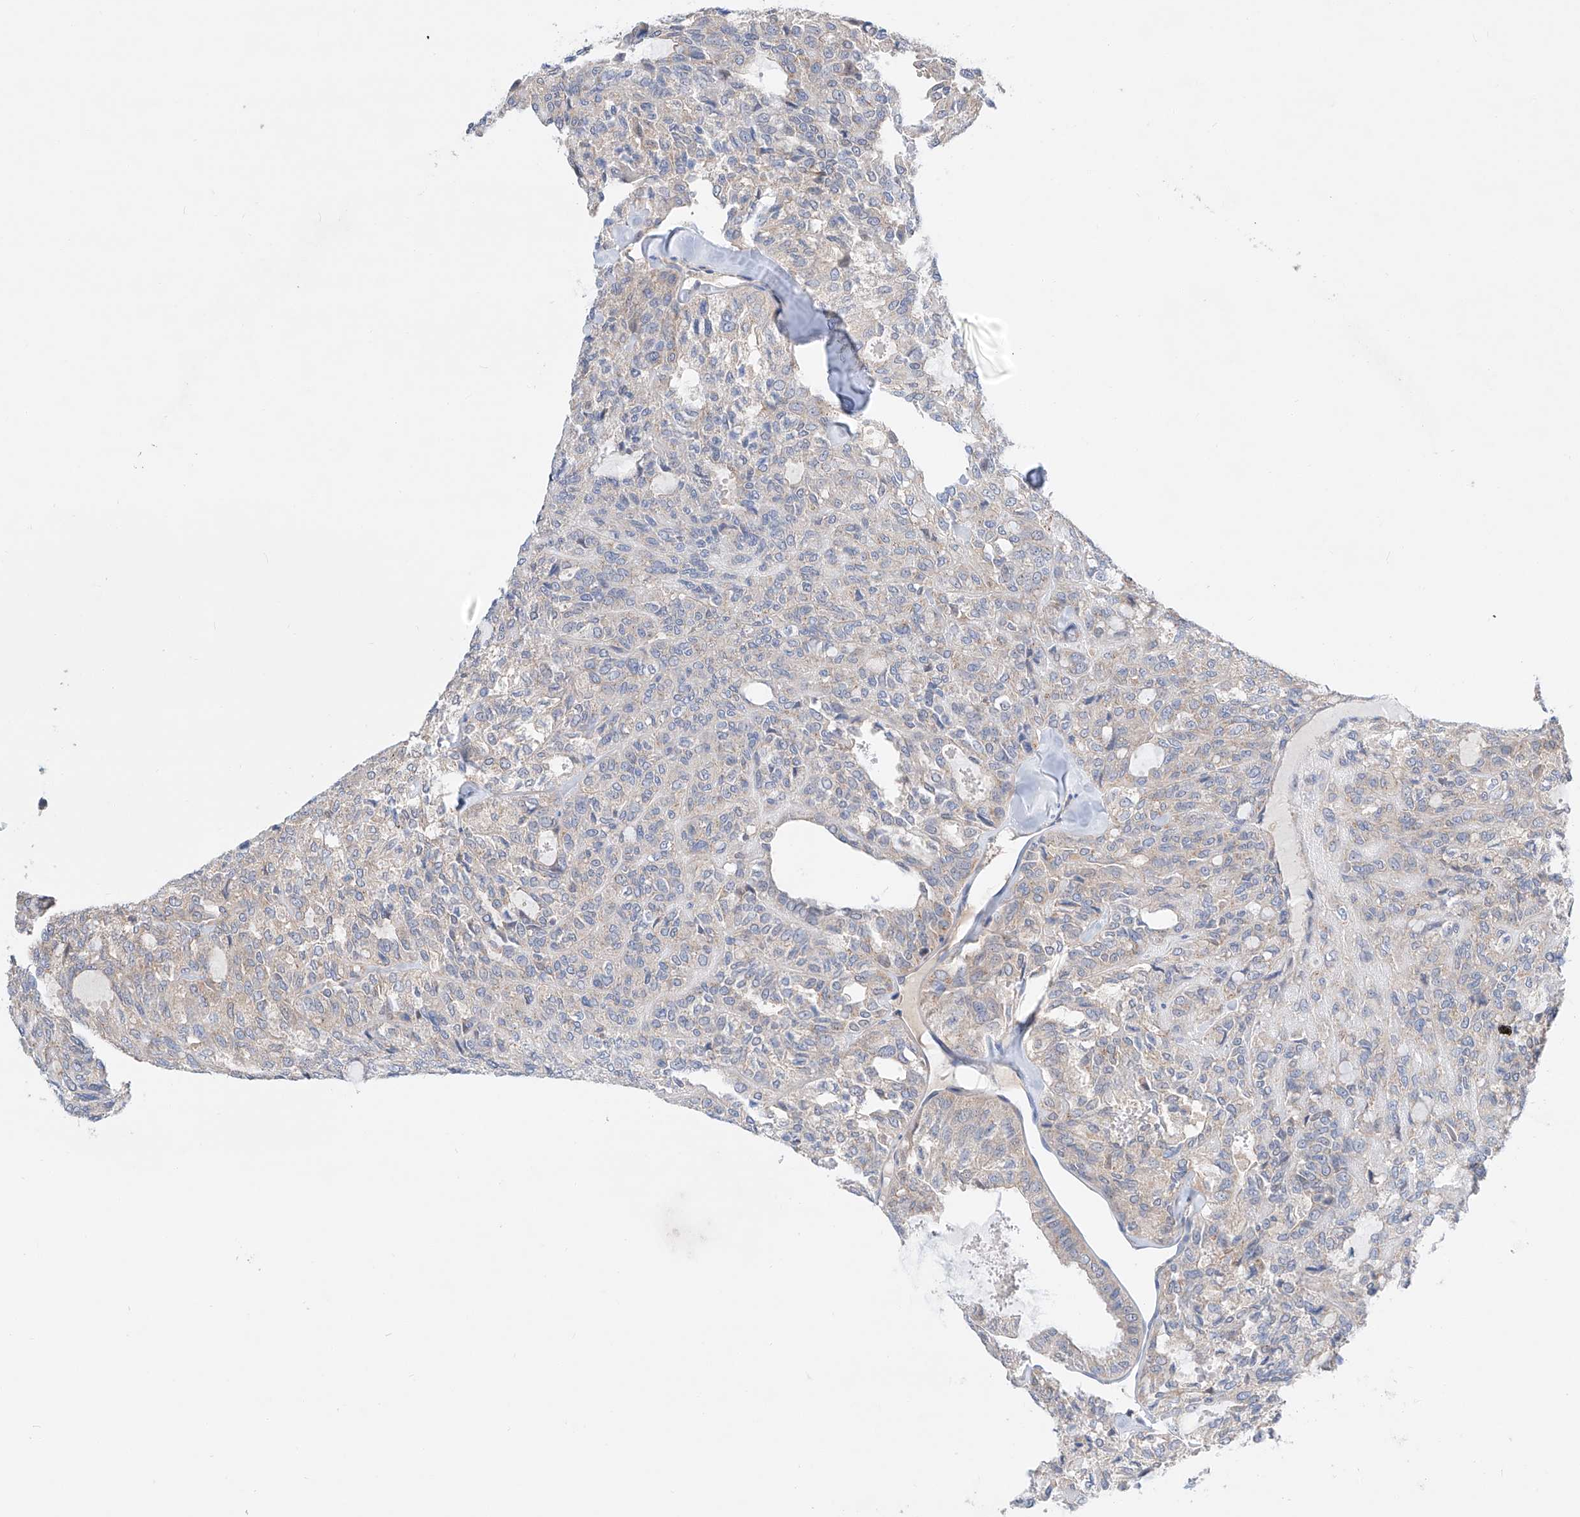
{"staining": {"intensity": "weak", "quantity": "<25%", "location": "cytoplasmic/membranous"}, "tissue": "thyroid cancer", "cell_type": "Tumor cells", "image_type": "cancer", "snomed": [{"axis": "morphology", "description": "Follicular adenoma carcinoma, NOS"}, {"axis": "topography", "description": "Thyroid gland"}], "caption": "IHC photomicrograph of neoplastic tissue: thyroid cancer stained with DAB exhibits no significant protein positivity in tumor cells. Nuclei are stained in blue.", "gene": "SLC22A7", "patient": {"sex": "male", "age": 75}}